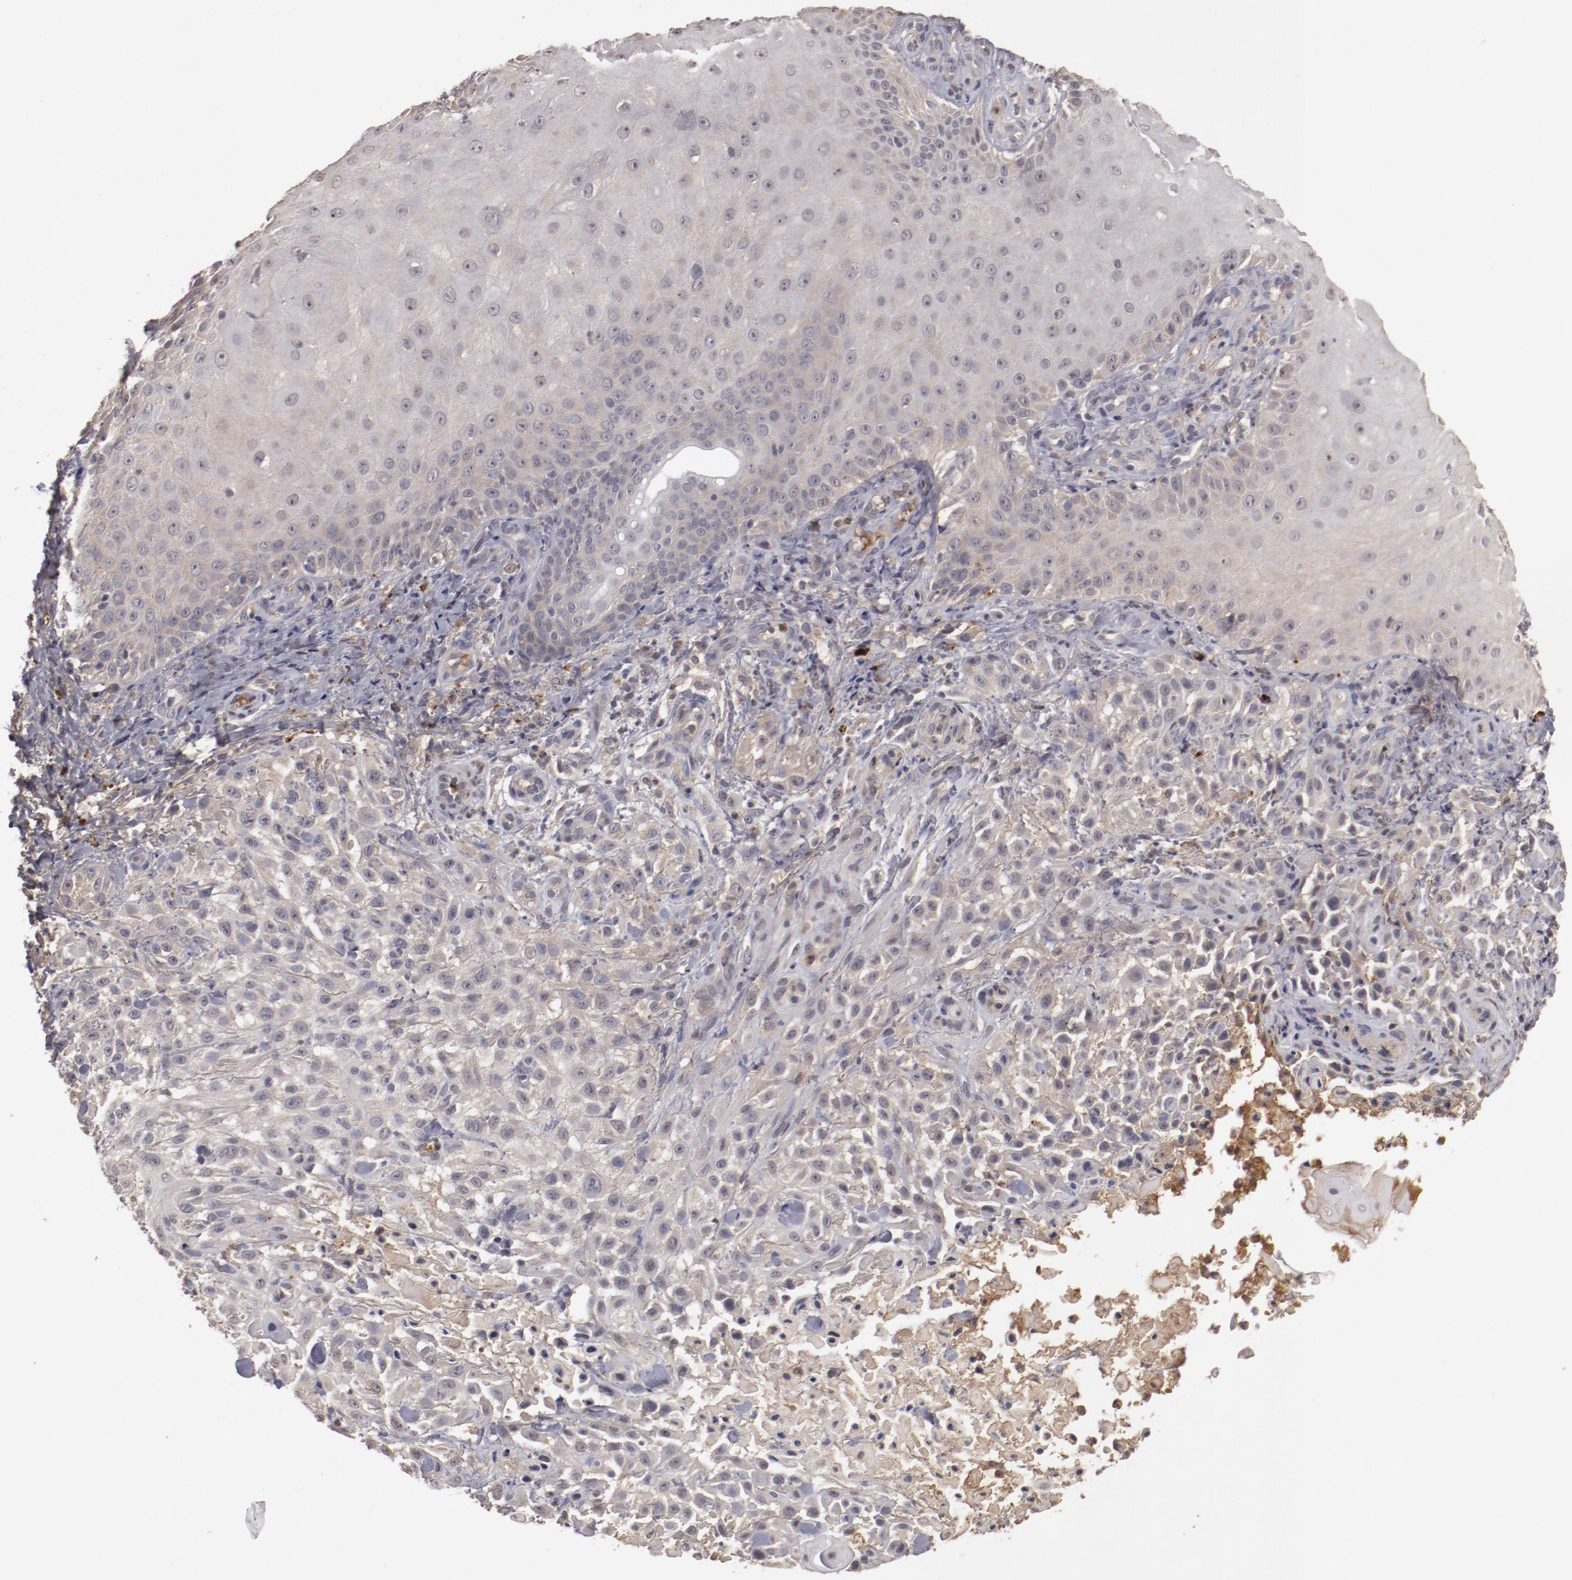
{"staining": {"intensity": "weak", "quantity": "<25%", "location": "cytoplasmic/membranous"}, "tissue": "skin cancer", "cell_type": "Tumor cells", "image_type": "cancer", "snomed": [{"axis": "morphology", "description": "Squamous cell carcinoma, NOS"}, {"axis": "topography", "description": "Skin"}], "caption": "There is no significant expression in tumor cells of skin cancer.", "gene": "CP", "patient": {"sex": "female", "age": 42}}